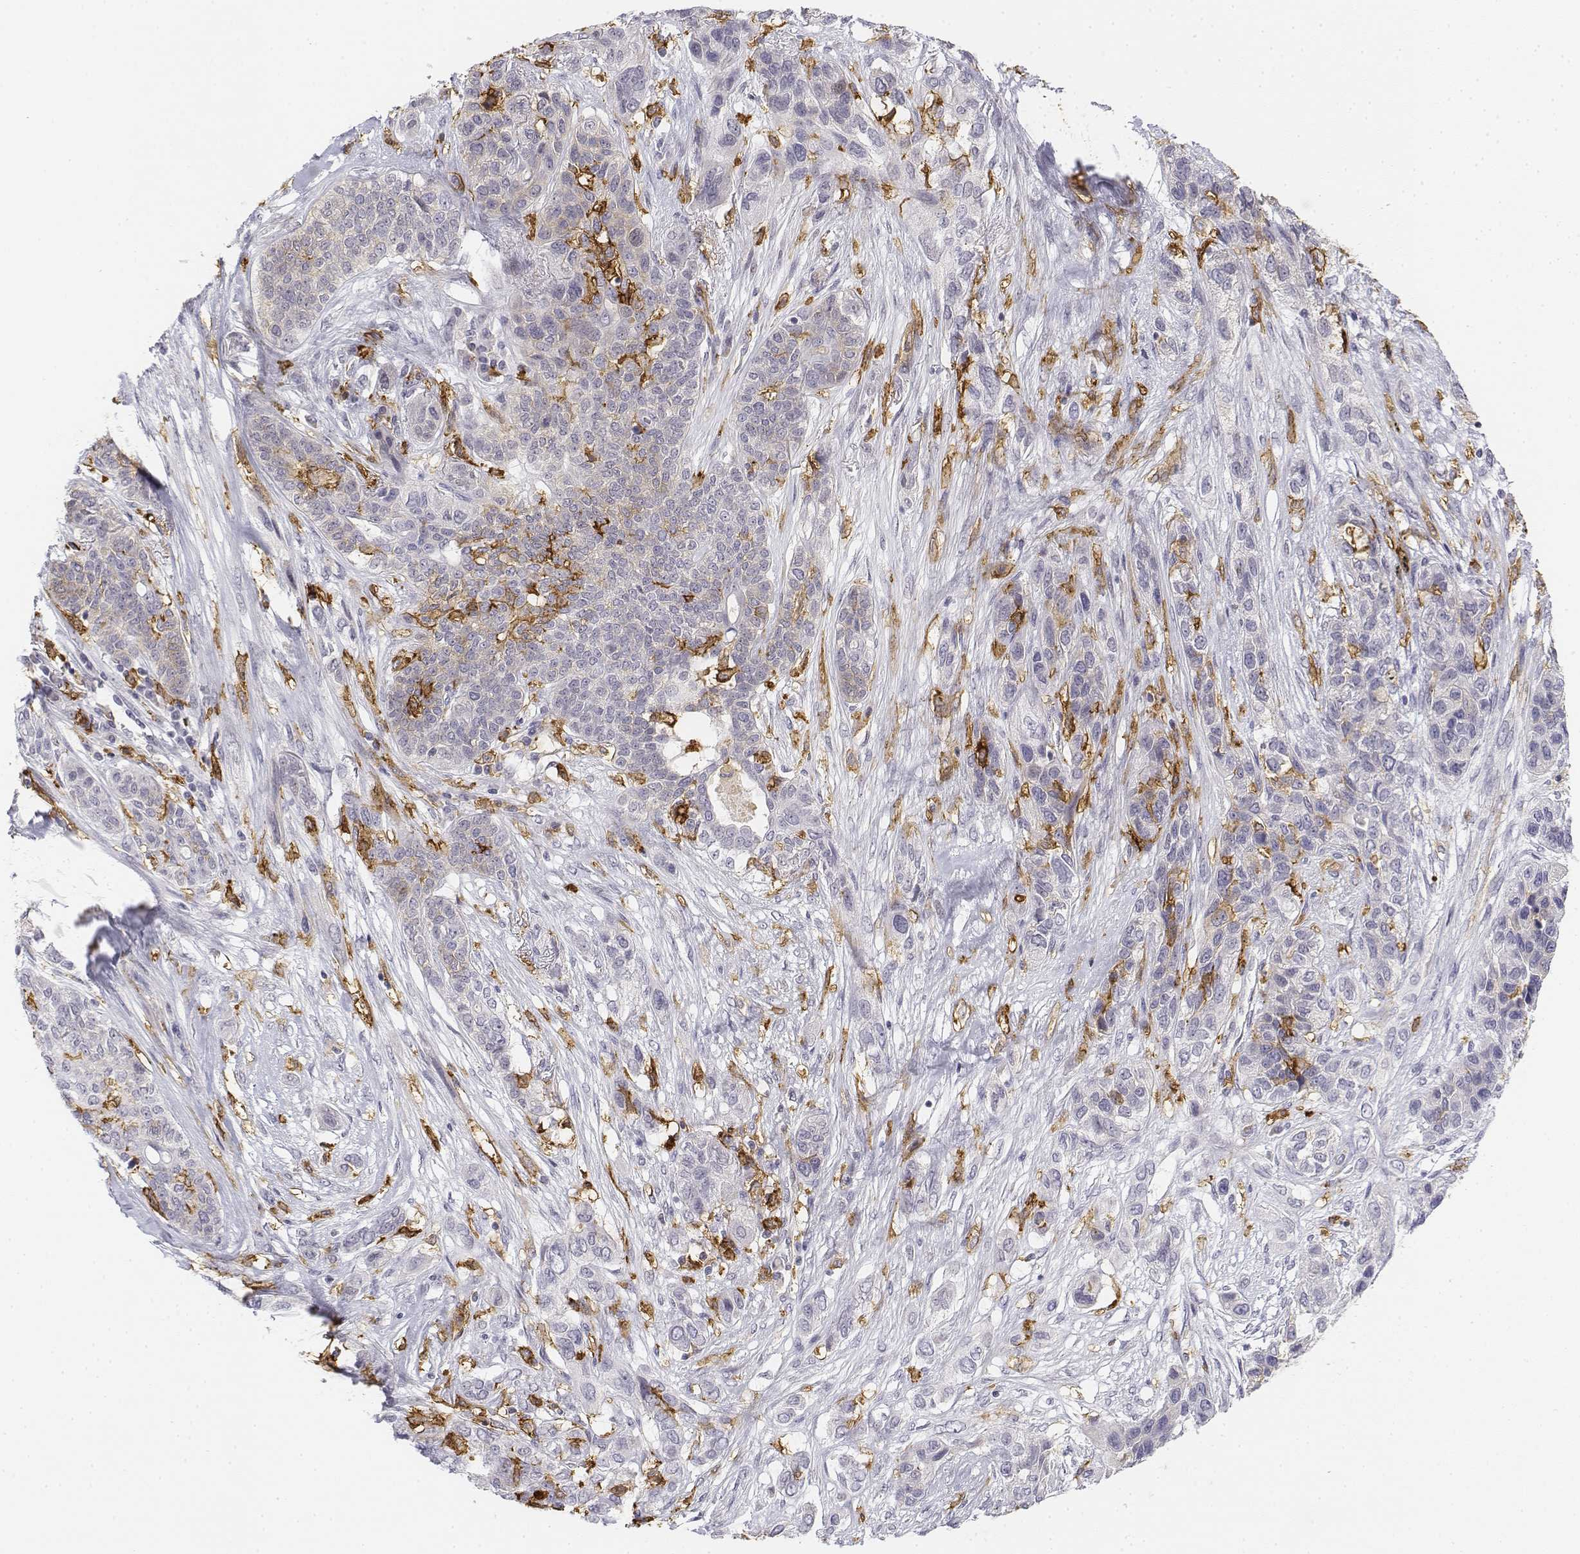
{"staining": {"intensity": "negative", "quantity": "none", "location": "none"}, "tissue": "lung cancer", "cell_type": "Tumor cells", "image_type": "cancer", "snomed": [{"axis": "morphology", "description": "Squamous cell carcinoma, NOS"}, {"axis": "topography", "description": "Lung"}], "caption": "Immunohistochemical staining of human lung cancer (squamous cell carcinoma) shows no significant expression in tumor cells. (DAB immunohistochemistry (IHC) visualized using brightfield microscopy, high magnification).", "gene": "CD14", "patient": {"sex": "female", "age": 70}}